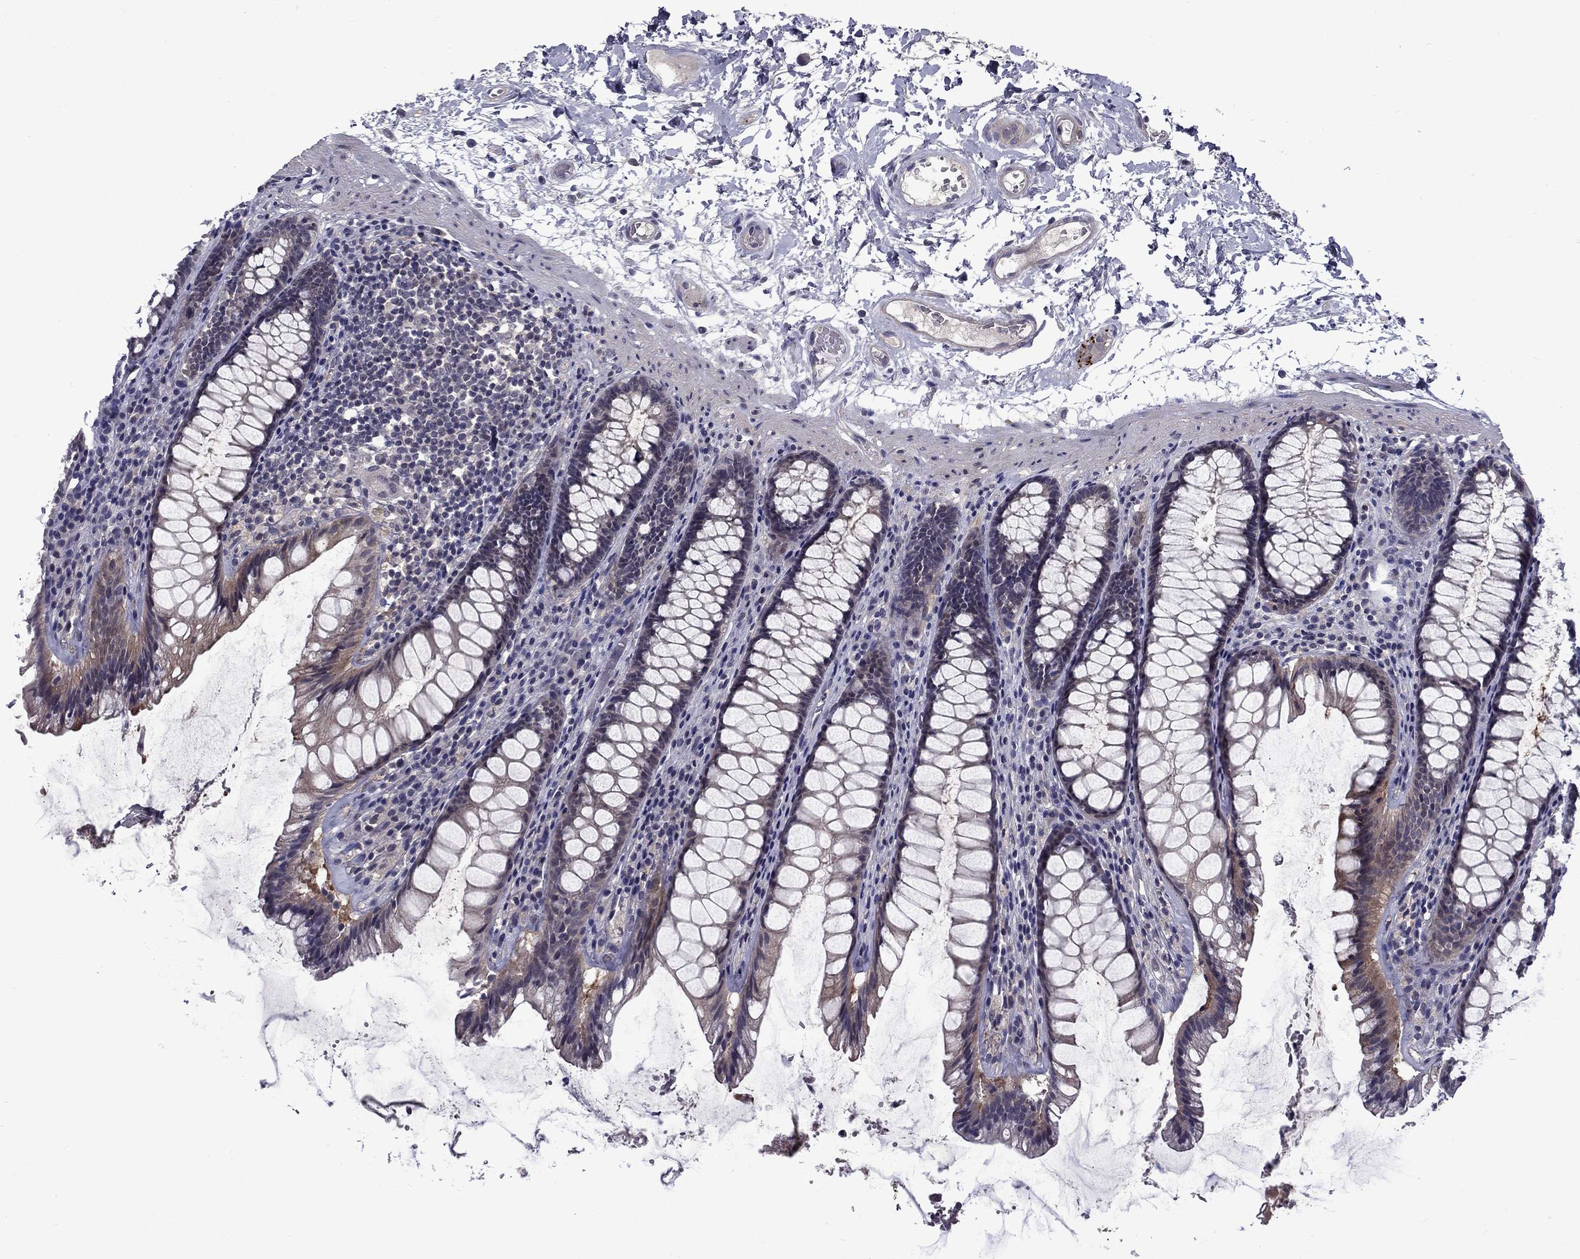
{"staining": {"intensity": "negative", "quantity": "none", "location": "none"}, "tissue": "rectum", "cell_type": "Glandular cells", "image_type": "normal", "snomed": [{"axis": "morphology", "description": "Normal tissue, NOS"}, {"axis": "topography", "description": "Rectum"}], "caption": "Immunohistochemistry photomicrograph of benign rectum: human rectum stained with DAB demonstrates no significant protein expression in glandular cells. Brightfield microscopy of immunohistochemistry stained with DAB (brown) and hematoxylin (blue), captured at high magnification.", "gene": "SNTA1", "patient": {"sex": "male", "age": 72}}